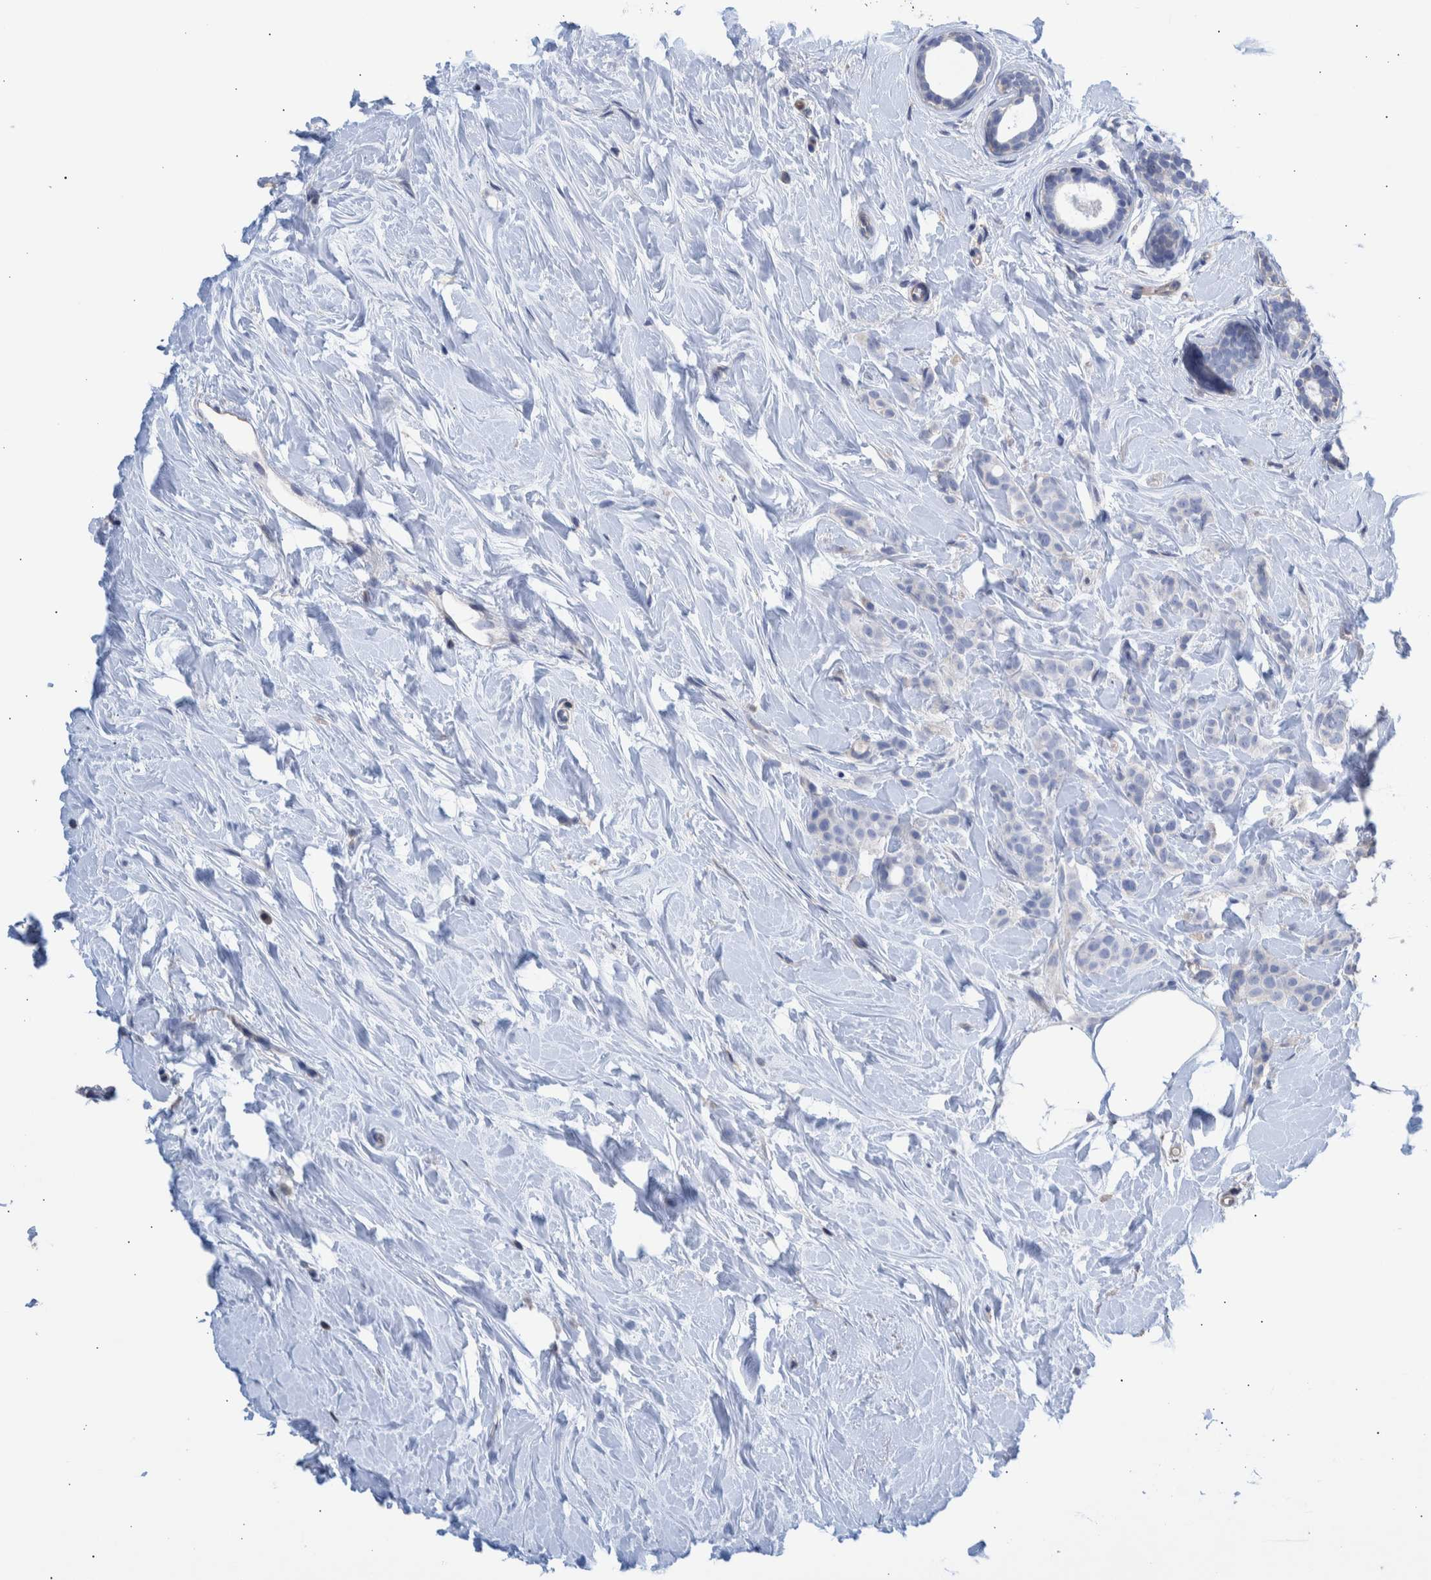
{"staining": {"intensity": "negative", "quantity": "none", "location": "none"}, "tissue": "breast cancer", "cell_type": "Tumor cells", "image_type": "cancer", "snomed": [{"axis": "morphology", "description": "Lobular carcinoma, in situ"}, {"axis": "morphology", "description": "Lobular carcinoma"}, {"axis": "topography", "description": "Breast"}], "caption": "The immunohistochemistry photomicrograph has no significant staining in tumor cells of breast cancer tissue.", "gene": "PPP3CC", "patient": {"sex": "female", "age": 41}}